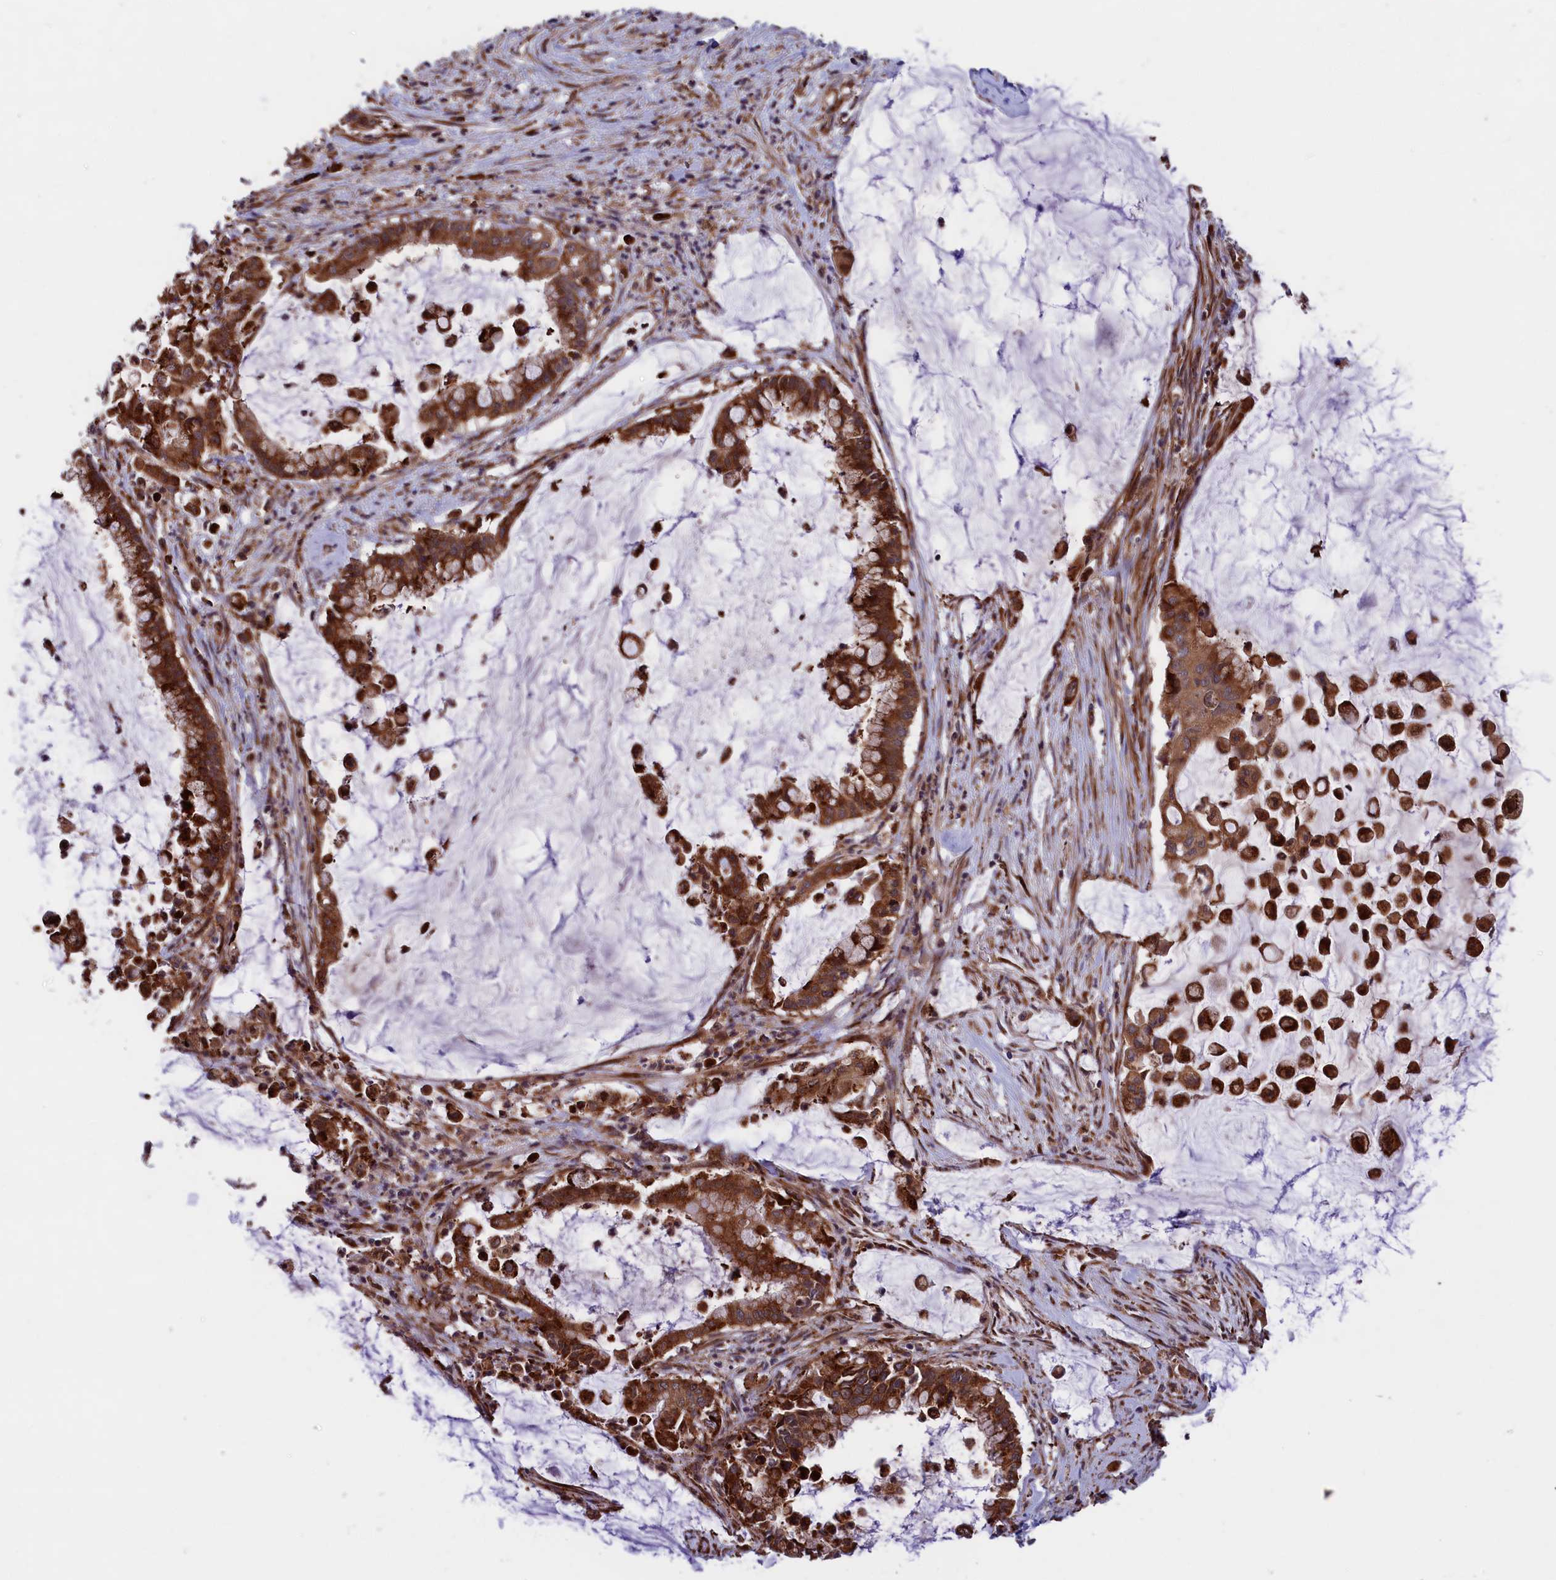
{"staining": {"intensity": "strong", "quantity": ">75%", "location": "cytoplasmic/membranous"}, "tissue": "pancreatic cancer", "cell_type": "Tumor cells", "image_type": "cancer", "snomed": [{"axis": "morphology", "description": "Adenocarcinoma, NOS"}, {"axis": "topography", "description": "Pancreas"}], "caption": "Immunohistochemistry (IHC) (DAB (3,3'-diaminobenzidine)) staining of human pancreatic cancer (adenocarcinoma) reveals strong cytoplasmic/membranous protein expression in approximately >75% of tumor cells.", "gene": "PLA2G4C", "patient": {"sex": "male", "age": 41}}